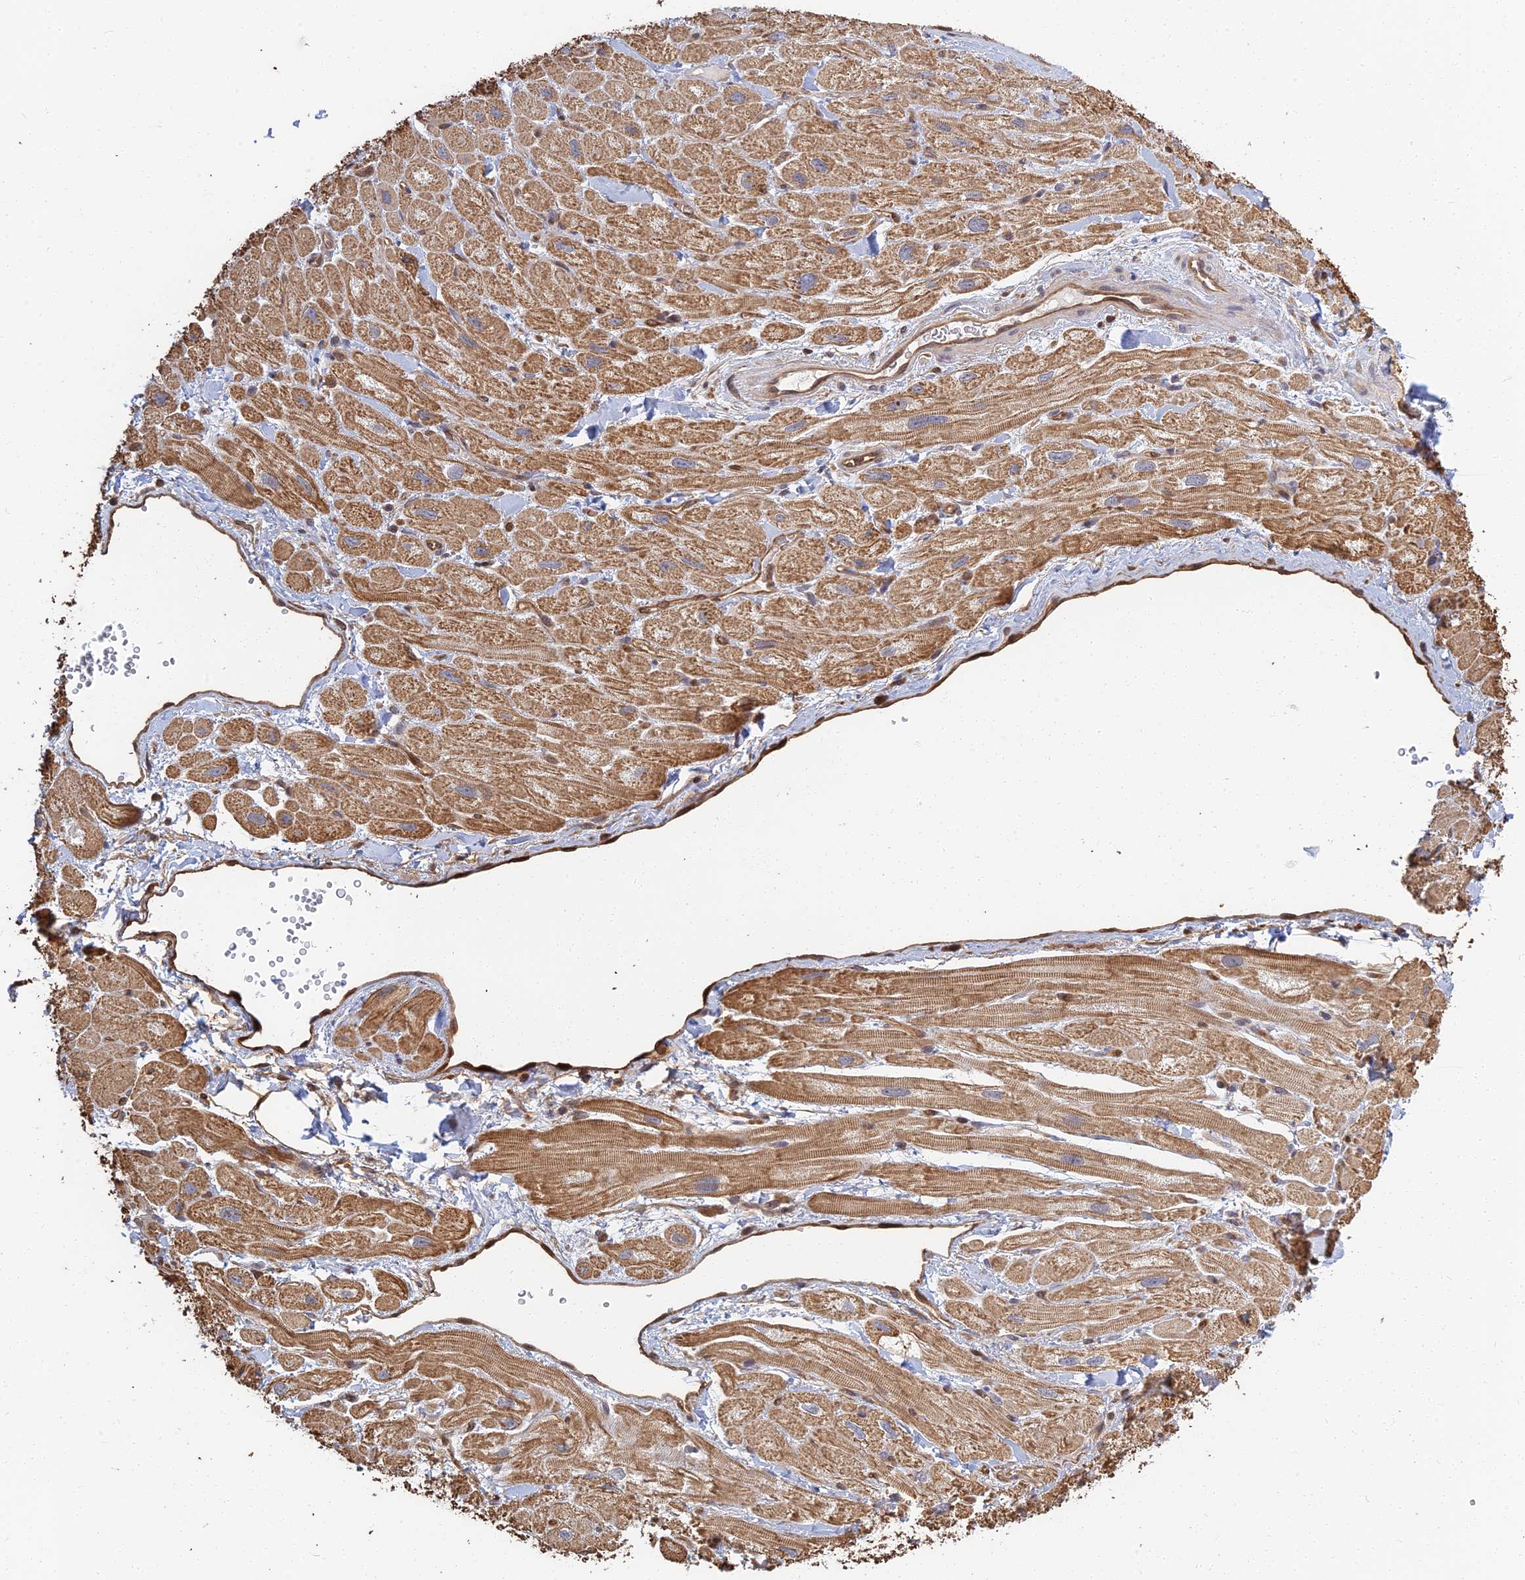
{"staining": {"intensity": "moderate", "quantity": "25%-75%", "location": "cytoplasmic/membranous"}, "tissue": "heart muscle", "cell_type": "Cardiomyocytes", "image_type": "normal", "snomed": [{"axis": "morphology", "description": "Normal tissue, NOS"}, {"axis": "topography", "description": "Heart"}], "caption": "Immunohistochemistry (IHC) of unremarkable heart muscle shows medium levels of moderate cytoplasmic/membranous positivity in approximately 25%-75% of cardiomyocytes.", "gene": "LRRN3", "patient": {"sex": "male", "age": 65}}